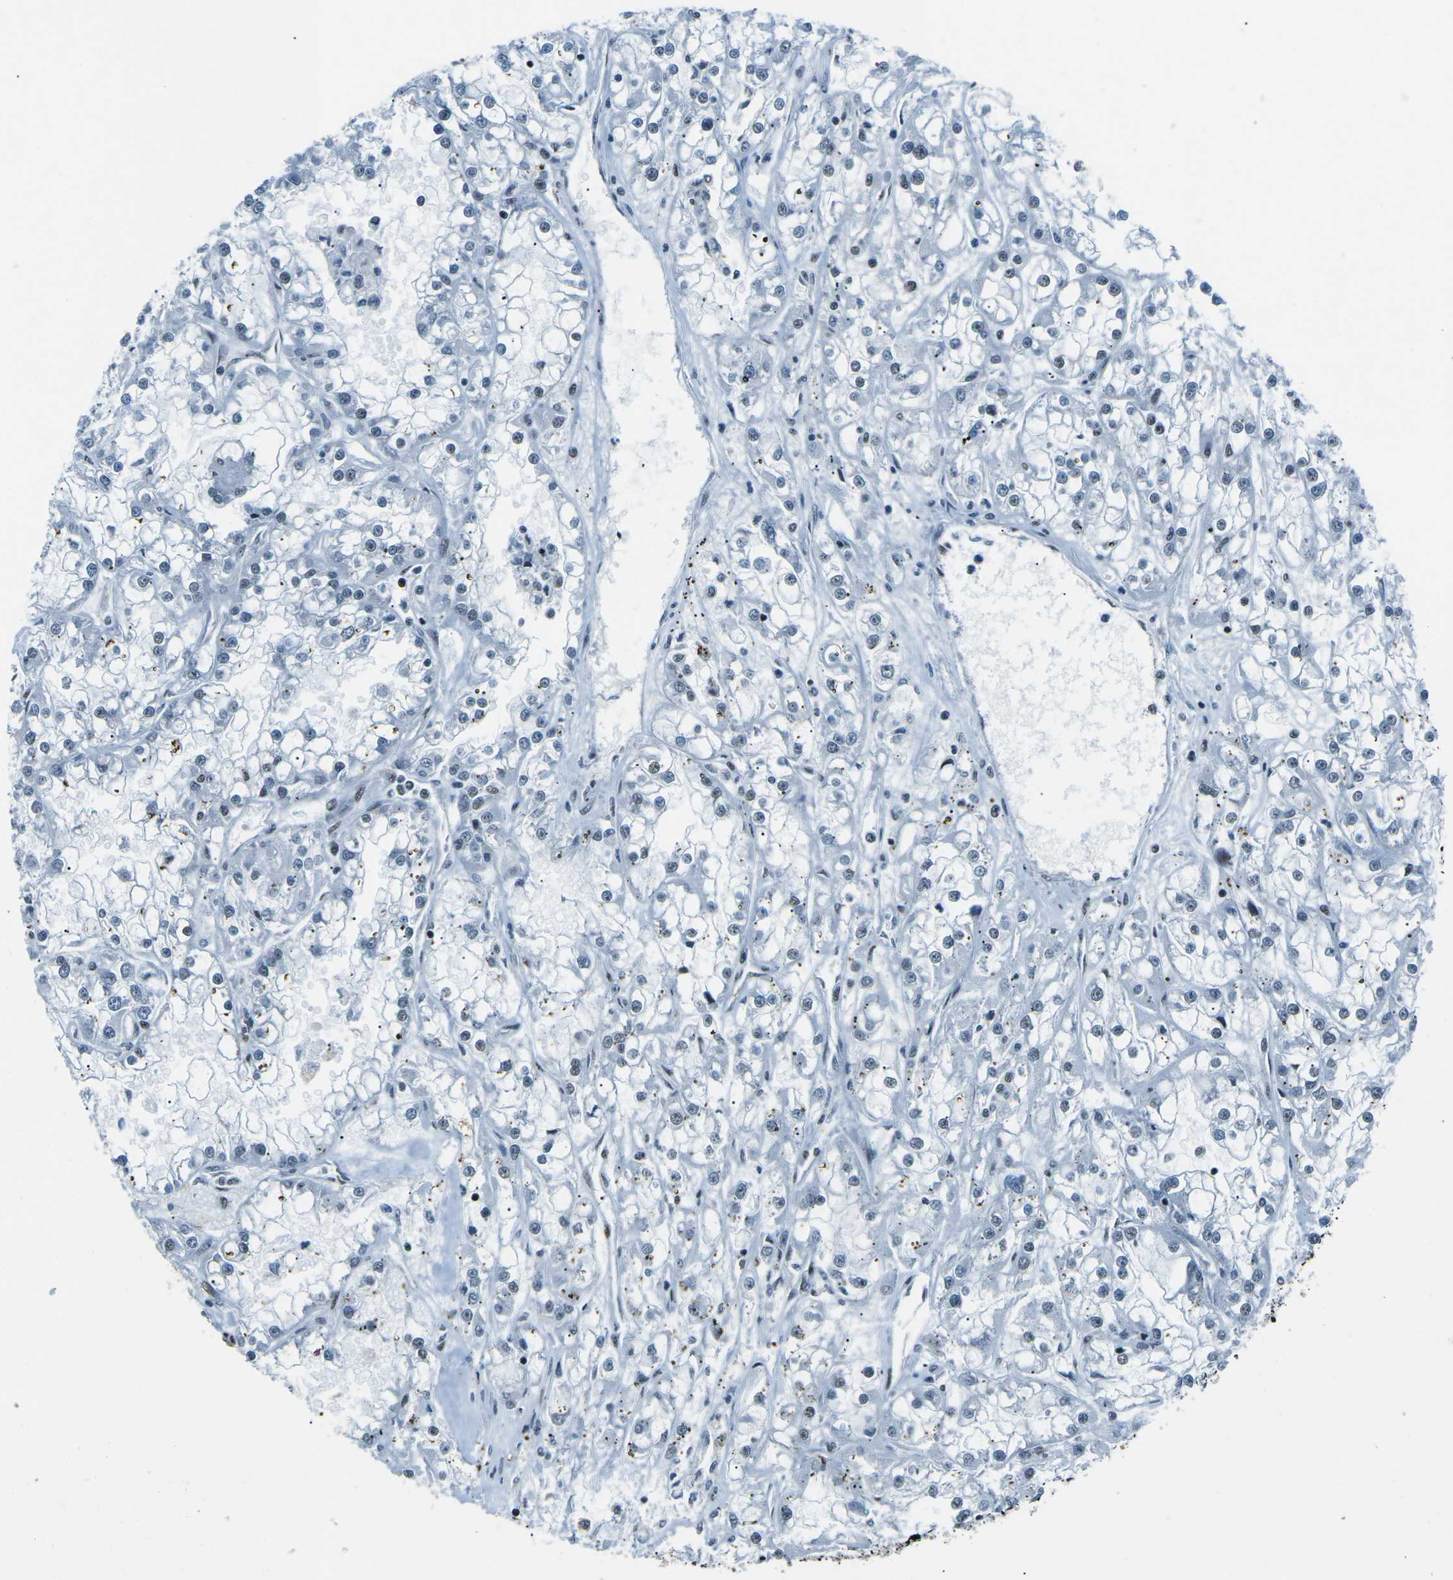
{"staining": {"intensity": "negative", "quantity": "none", "location": "none"}, "tissue": "renal cancer", "cell_type": "Tumor cells", "image_type": "cancer", "snomed": [{"axis": "morphology", "description": "Adenocarcinoma, NOS"}, {"axis": "topography", "description": "Kidney"}], "caption": "DAB immunohistochemical staining of renal adenocarcinoma exhibits no significant staining in tumor cells.", "gene": "RBL2", "patient": {"sex": "female", "age": 52}}